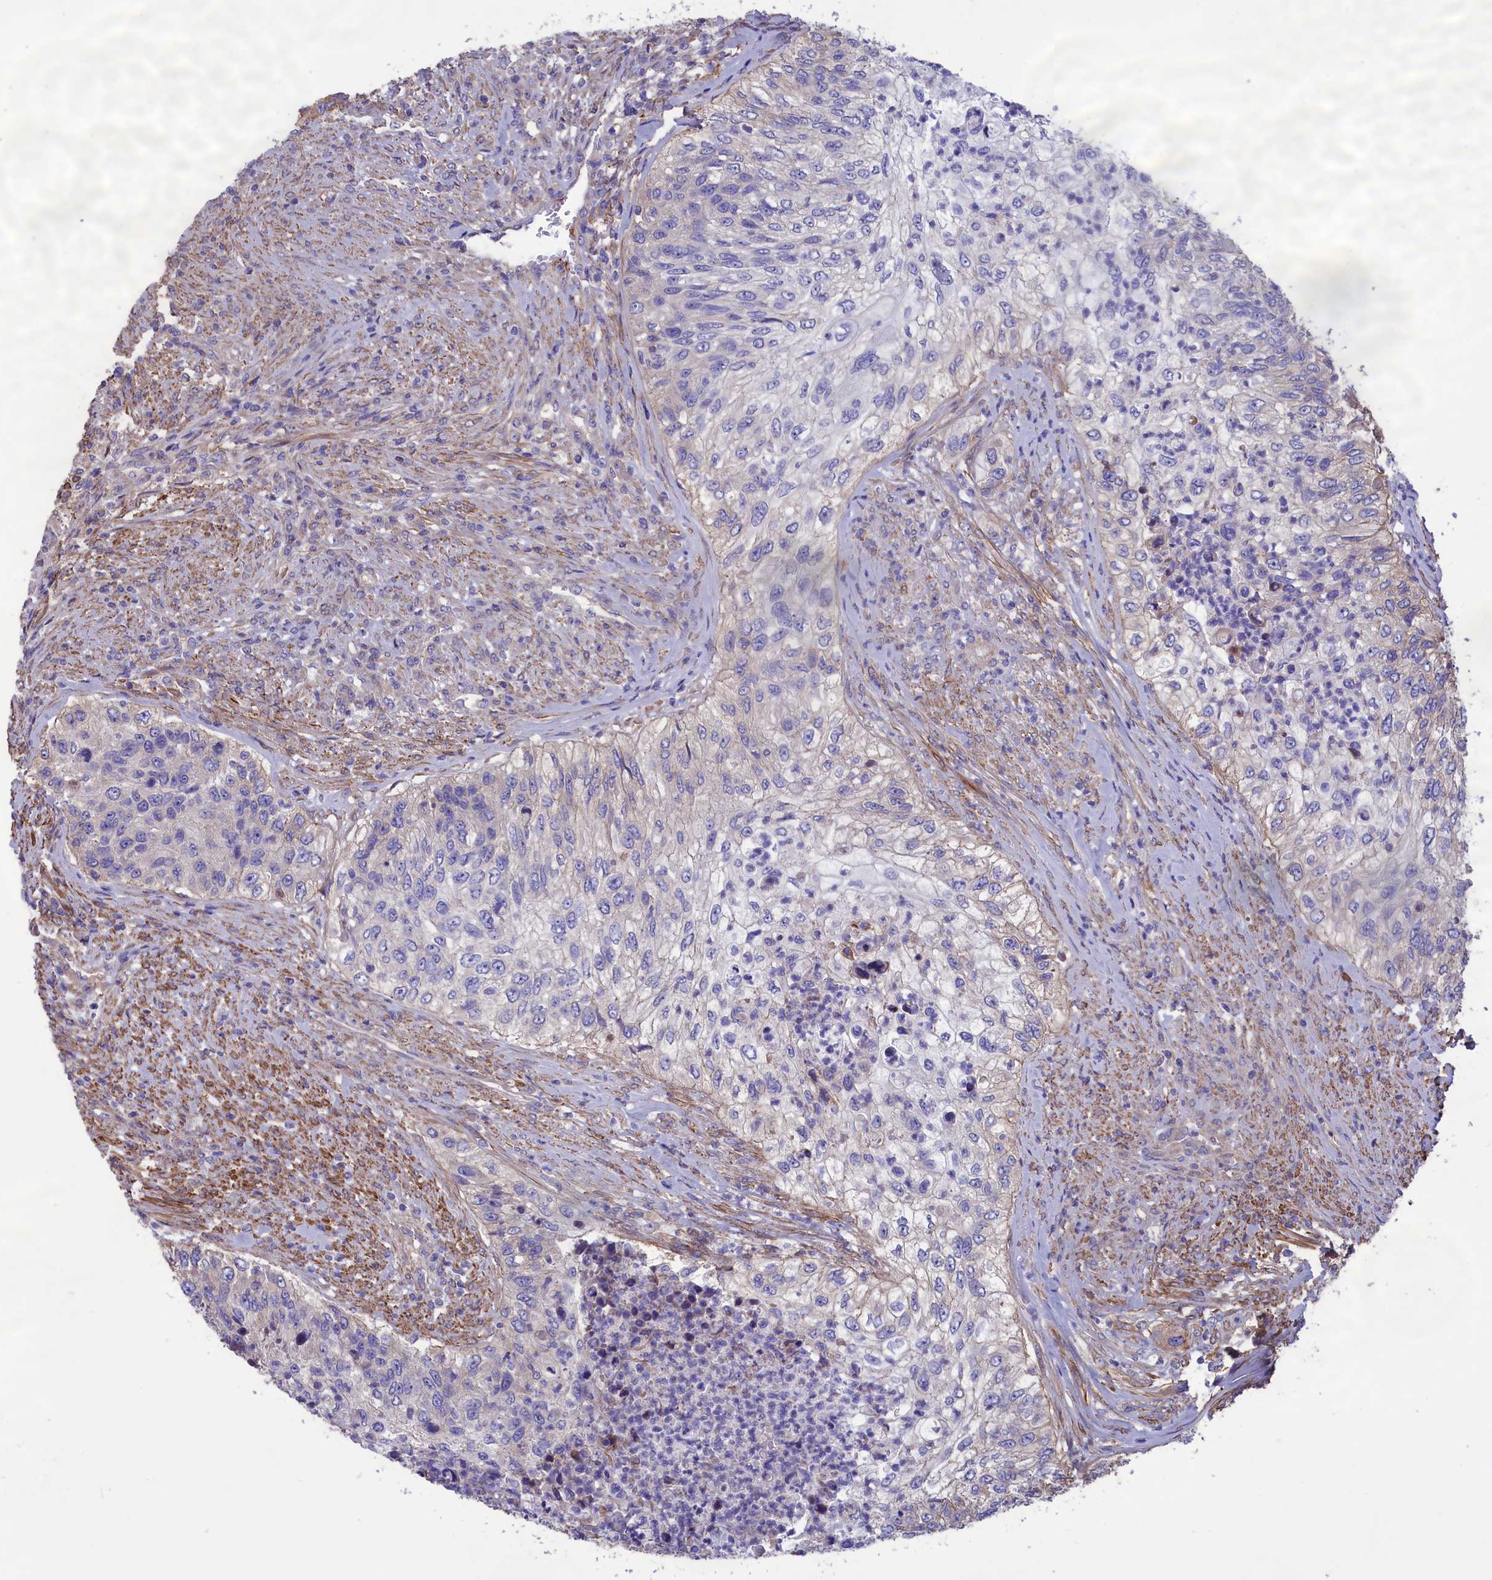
{"staining": {"intensity": "negative", "quantity": "none", "location": "none"}, "tissue": "urothelial cancer", "cell_type": "Tumor cells", "image_type": "cancer", "snomed": [{"axis": "morphology", "description": "Urothelial carcinoma, High grade"}, {"axis": "topography", "description": "Urinary bladder"}], "caption": "Immunohistochemistry histopathology image of human urothelial carcinoma (high-grade) stained for a protein (brown), which exhibits no staining in tumor cells.", "gene": "AMDHD2", "patient": {"sex": "female", "age": 60}}